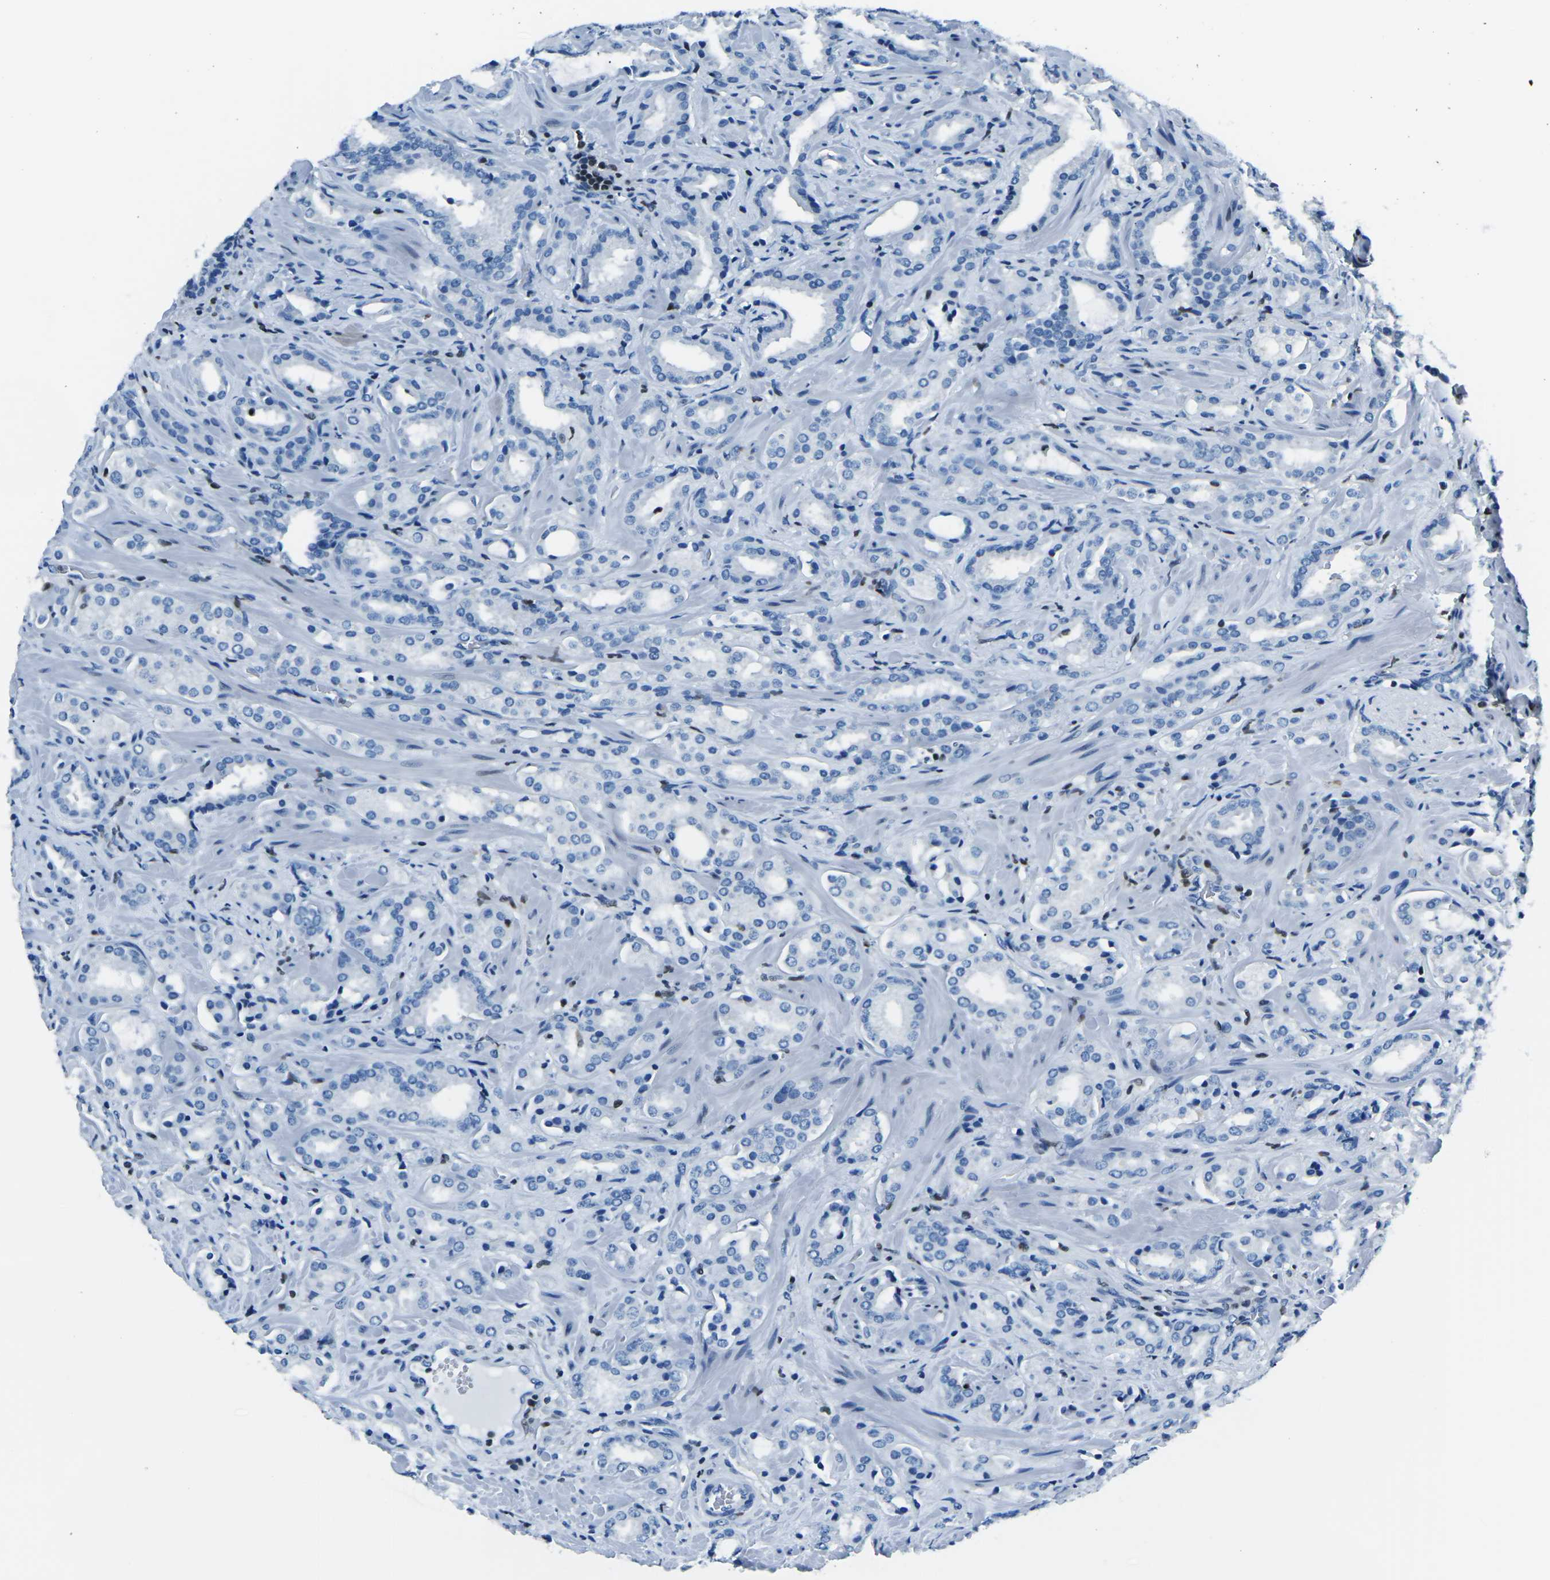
{"staining": {"intensity": "negative", "quantity": "none", "location": "none"}, "tissue": "prostate cancer", "cell_type": "Tumor cells", "image_type": "cancer", "snomed": [{"axis": "morphology", "description": "Adenocarcinoma, High grade"}, {"axis": "topography", "description": "Prostate"}], "caption": "Prostate cancer (adenocarcinoma (high-grade)) stained for a protein using immunohistochemistry shows no expression tumor cells.", "gene": "CELF2", "patient": {"sex": "male", "age": 64}}